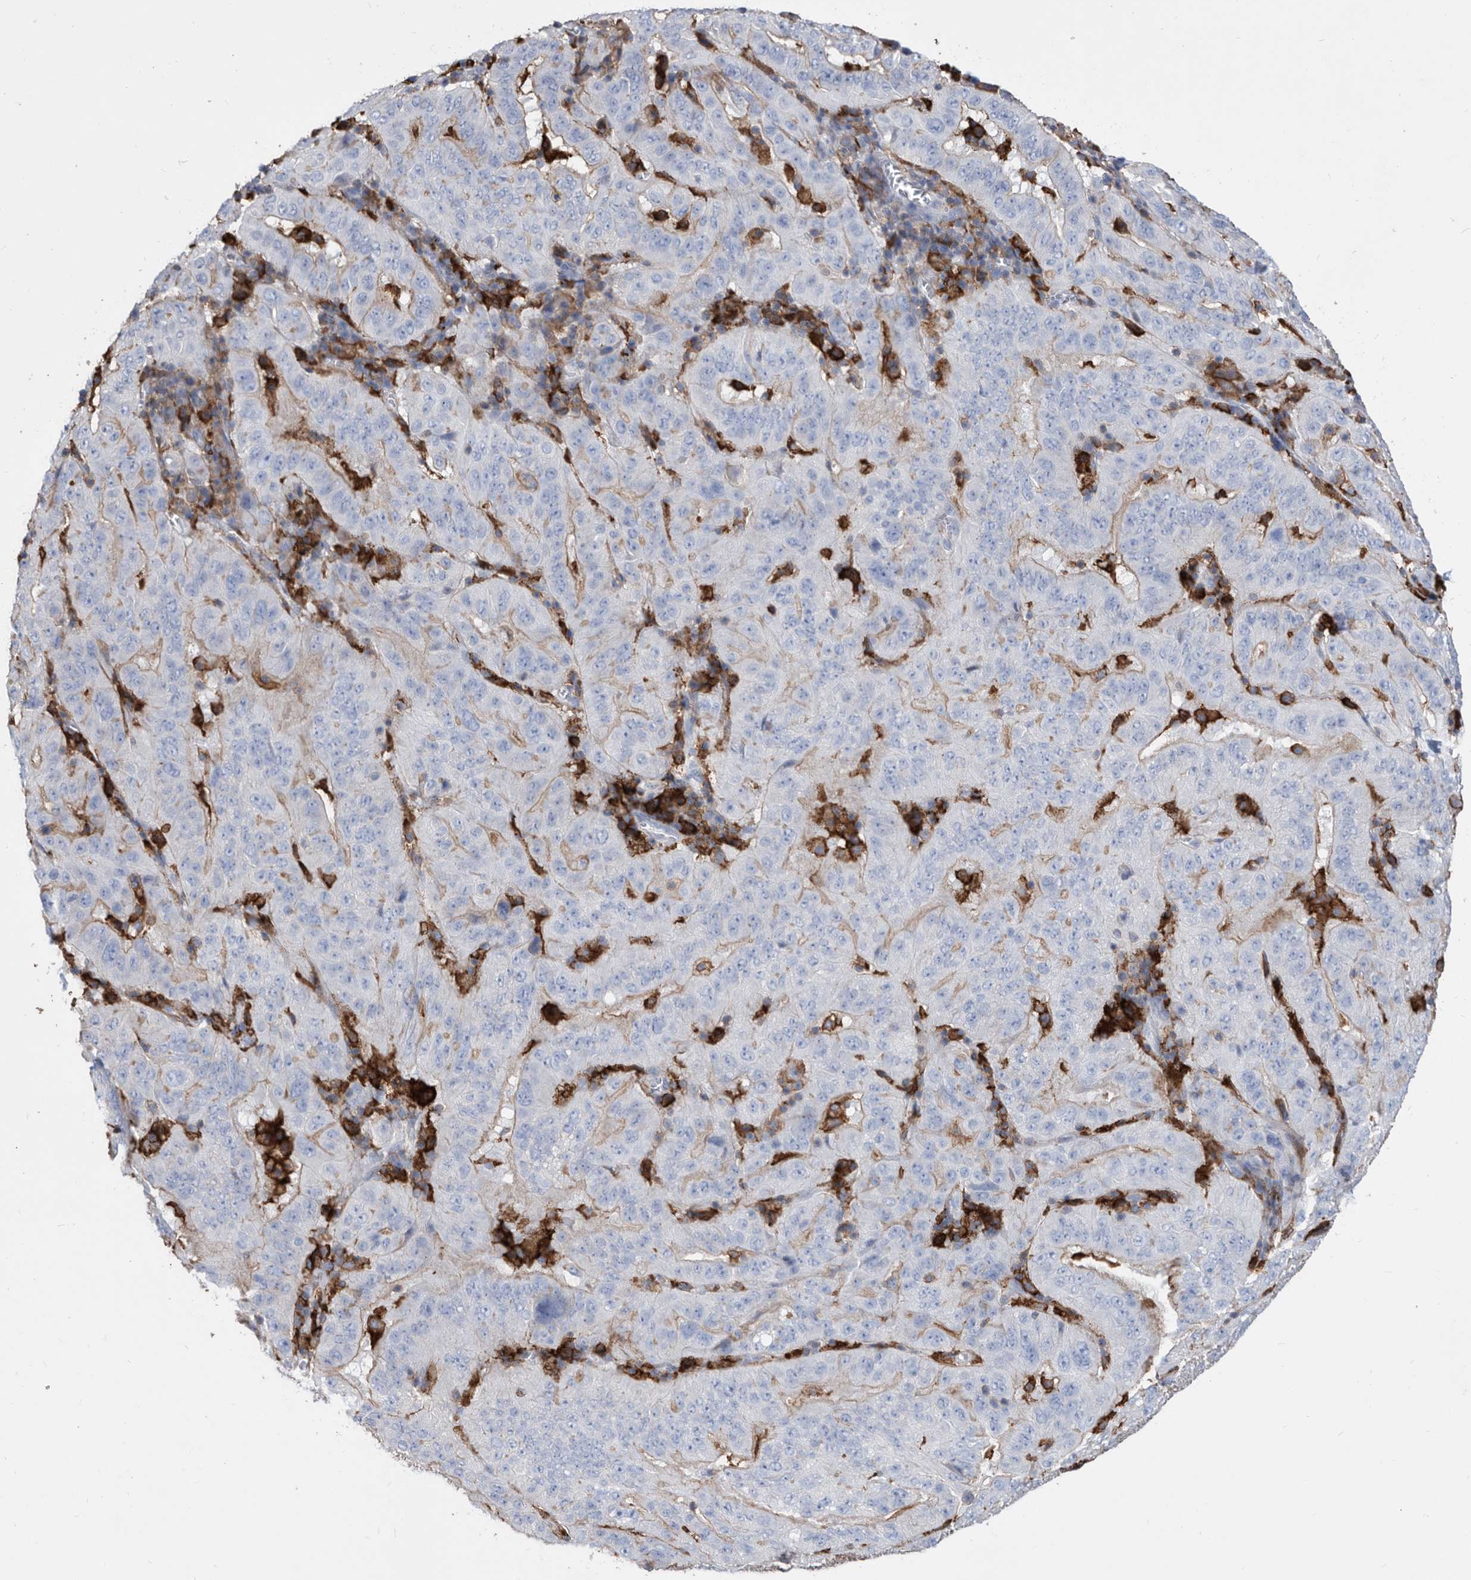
{"staining": {"intensity": "weak", "quantity": "<25%", "location": "cytoplasmic/membranous"}, "tissue": "pancreatic cancer", "cell_type": "Tumor cells", "image_type": "cancer", "snomed": [{"axis": "morphology", "description": "Adenocarcinoma, NOS"}, {"axis": "topography", "description": "Pancreas"}], "caption": "This is a micrograph of IHC staining of pancreatic cancer, which shows no staining in tumor cells.", "gene": "MS4A4A", "patient": {"sex": "male", "age": 63}}